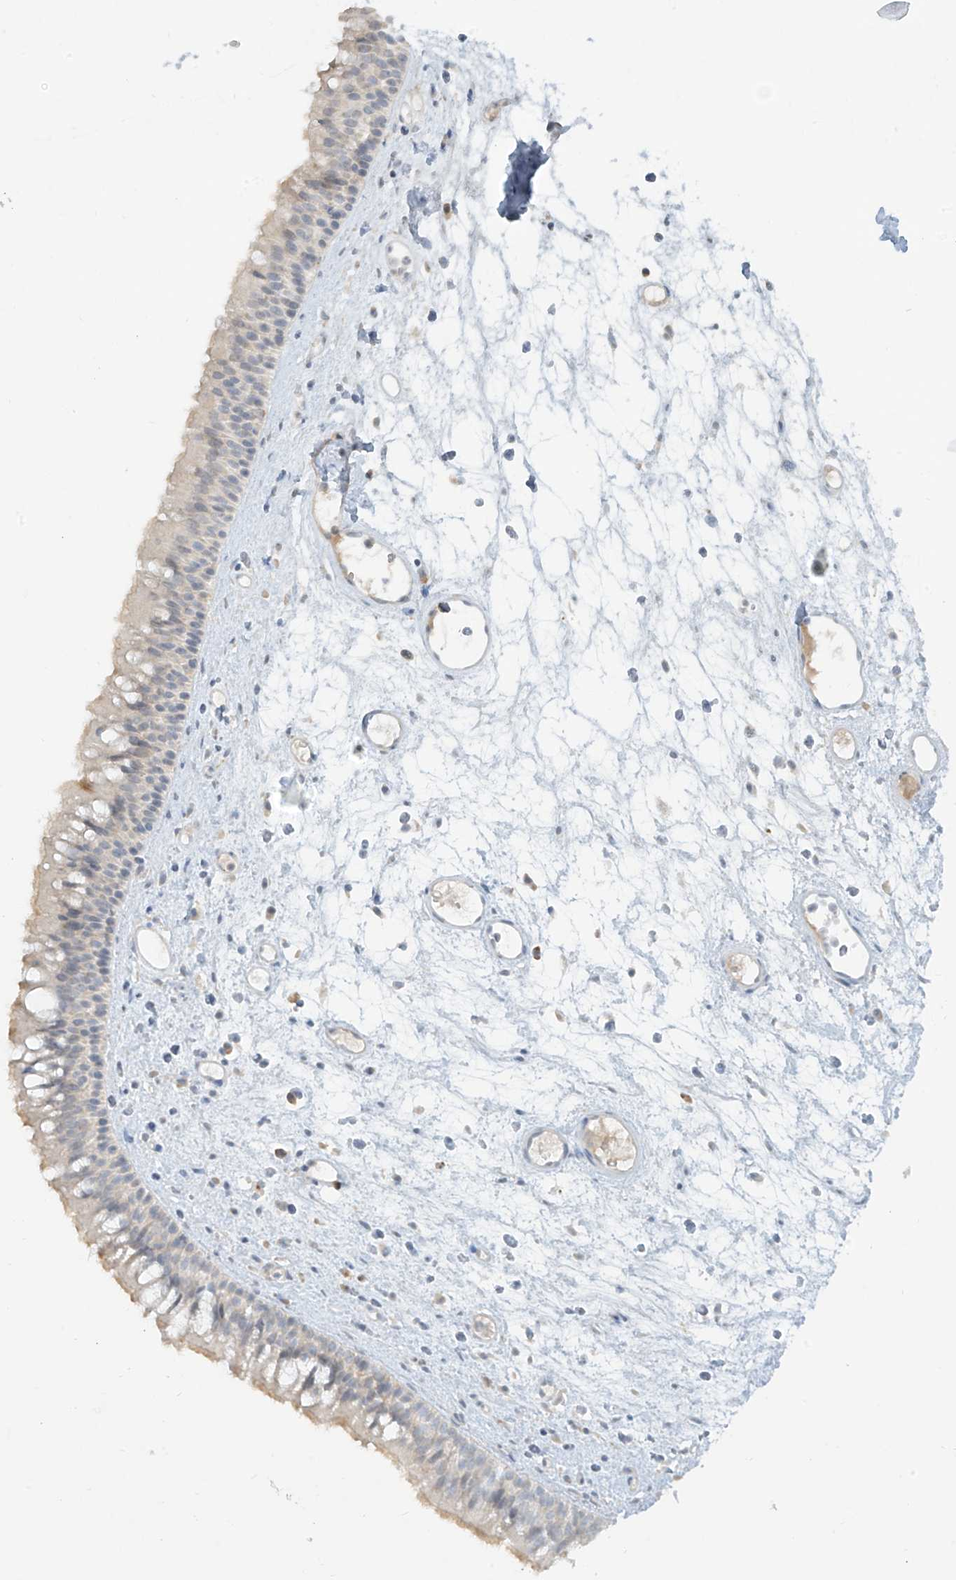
{"staining": {"intensity": "negative", "quantity": "none", "location": "none"}, "tissue": "nasopharynx", "cell_type": "Respiratory epithelial cells", "image_type": "normal", "snomed": [{"axis": "morphology", "description": "Normal tissue, NOS"}, {"axis": "morphology", "description": "Inflammation, NOS"}, {"axis": "morphology", "description": "Malignant melanoma, Metastatic site"}, {"axis": "topography", "description": "Nasopharynx"}], "caption": "The histopathology image displays no significant positivity in respiratory epithelial cells of nasopharynx.", "gene": "C2orf42", "patient": {"sex": "male", "age": 70}}